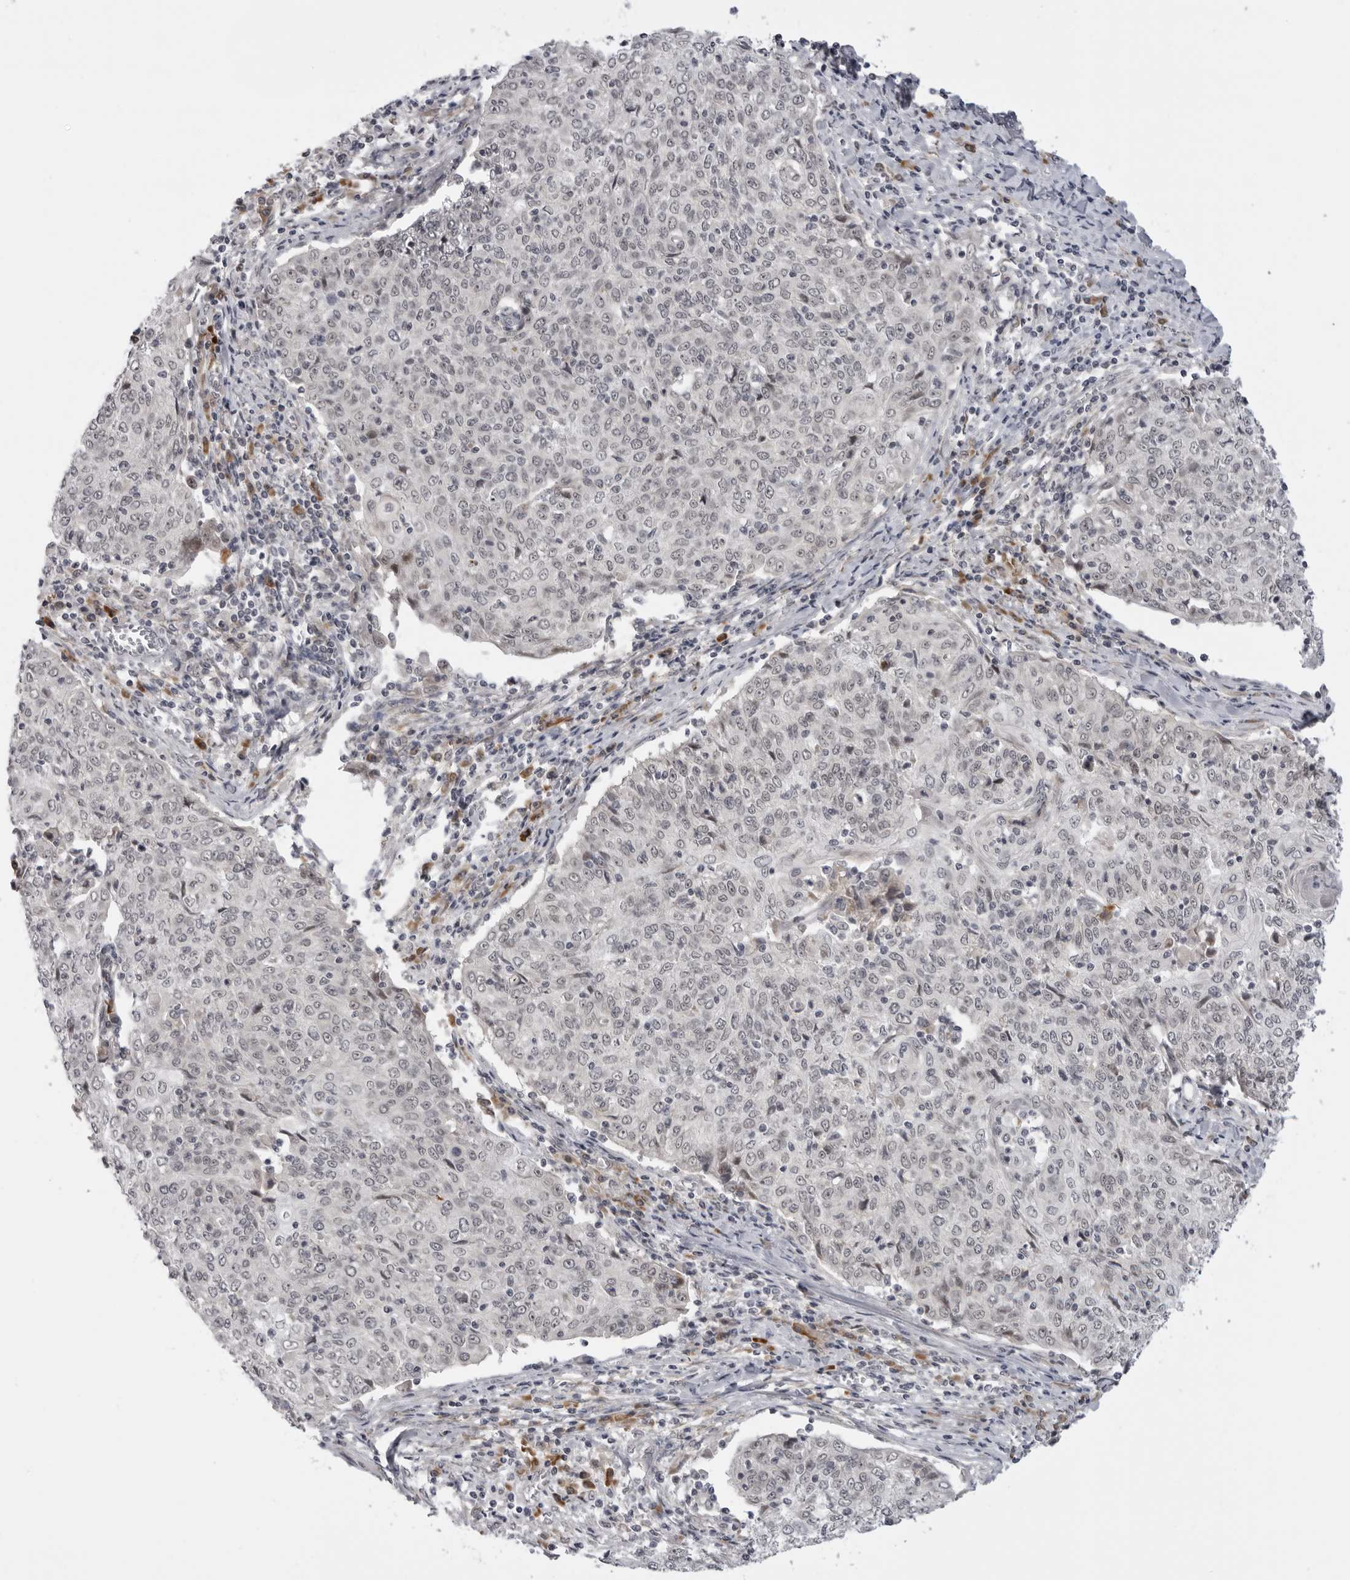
{"staining": {"intensity": "weak", "quantity": ">75%", "location": "nuclear"}, "tissue": "cervical cancer", "cell_type": "Tumor cells", "image_type": "cancer", "snomed": [{"axis": "morphology", "description": "Squamous cell carcinoma, NOS"}, {"axis": "topography", "description": "Cervix"}], "caption": "Cervical cancer stained for a protein demonstrates weak nuclear positivity in tumor cells. (DAB (3,3'-diaminobenzidine) IHC, brown staining for protein, blue staining for nuclei).", "gene": "ALPK2", "patient": {"sex": "female", "age": 48}}